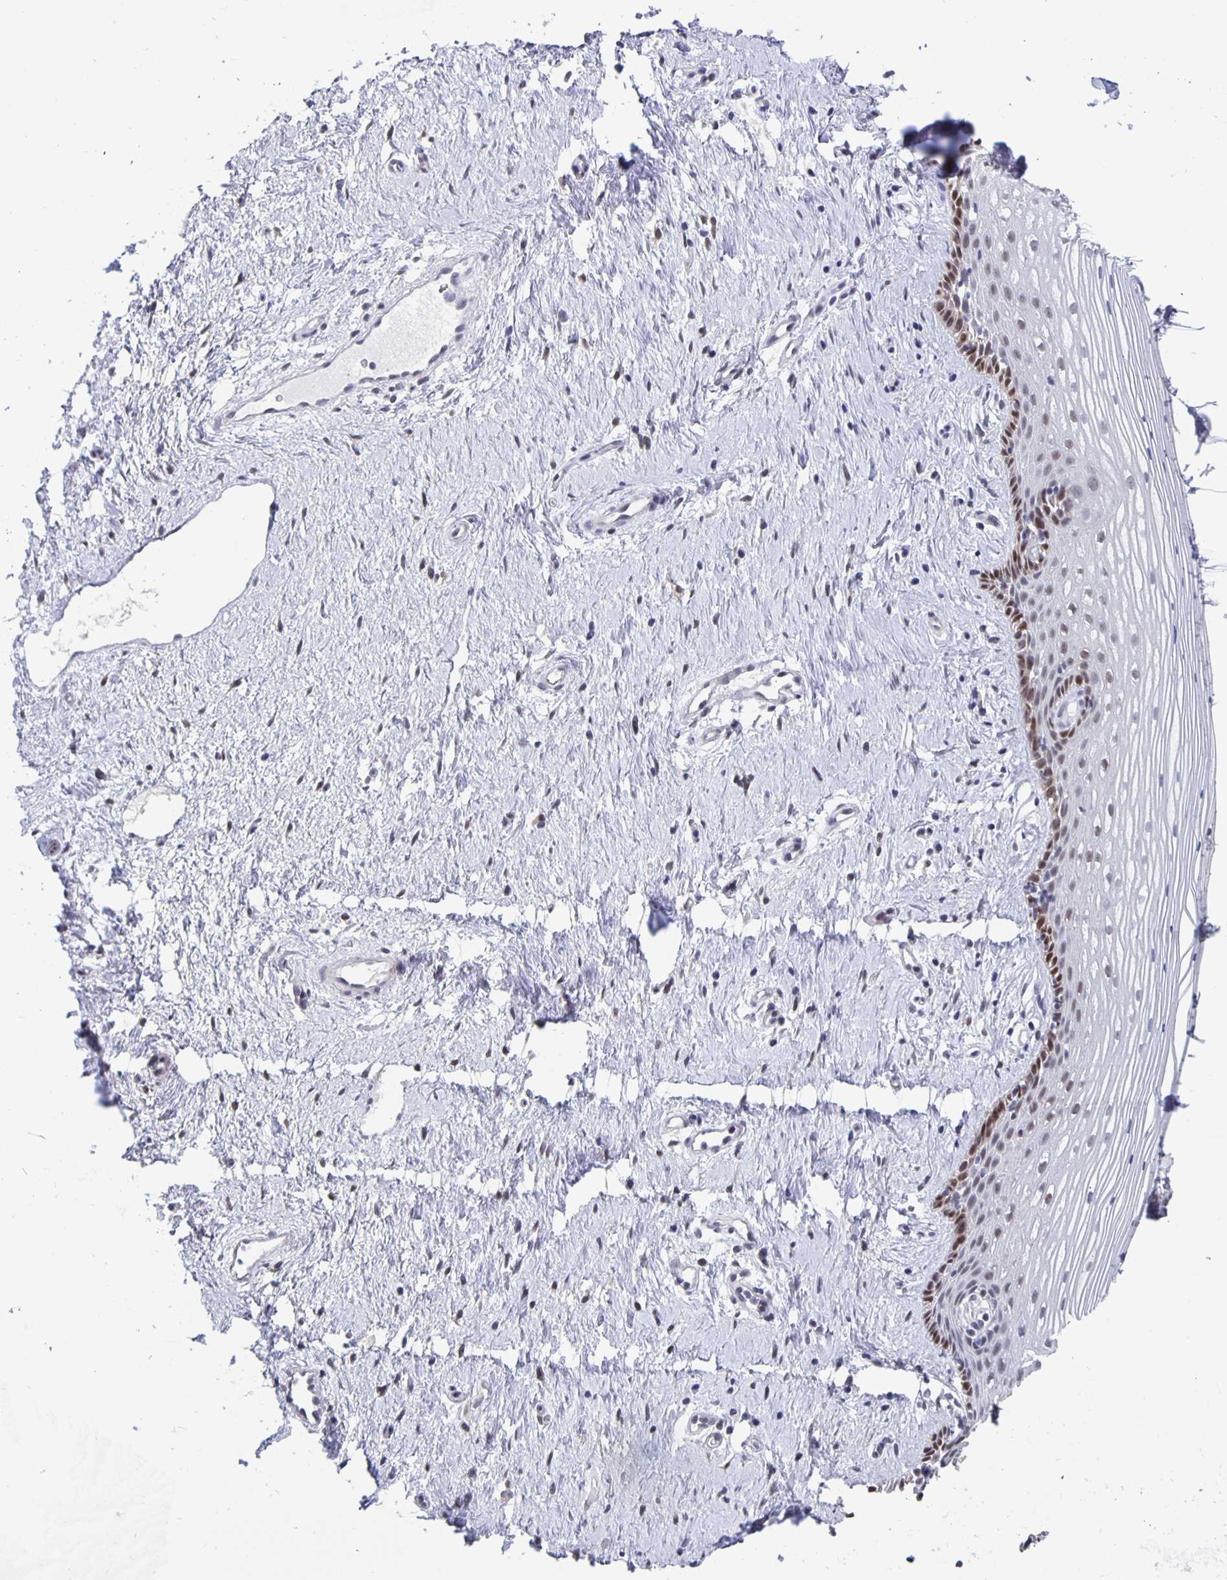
{"staining": {"intensity": "moderate", "quantity": "25%-75%", "location": "nuclear"}, "tissue": "vagina", "cell_type": "Squamous epithelial cells", "image_type": "normal", "snomed": [{"axis": "morphology", "description": "Normal tissue, NOS"}, {"axis": "topography", "description": "Vagina"}], "caption": "Immunohistochemical staining of normal human vagina shows moderate nuclear protein expression in about 25%-75% of squamous epithelial cells.", "gene": "ZNF691", "patient": {"sex": "female", "age": 42}}